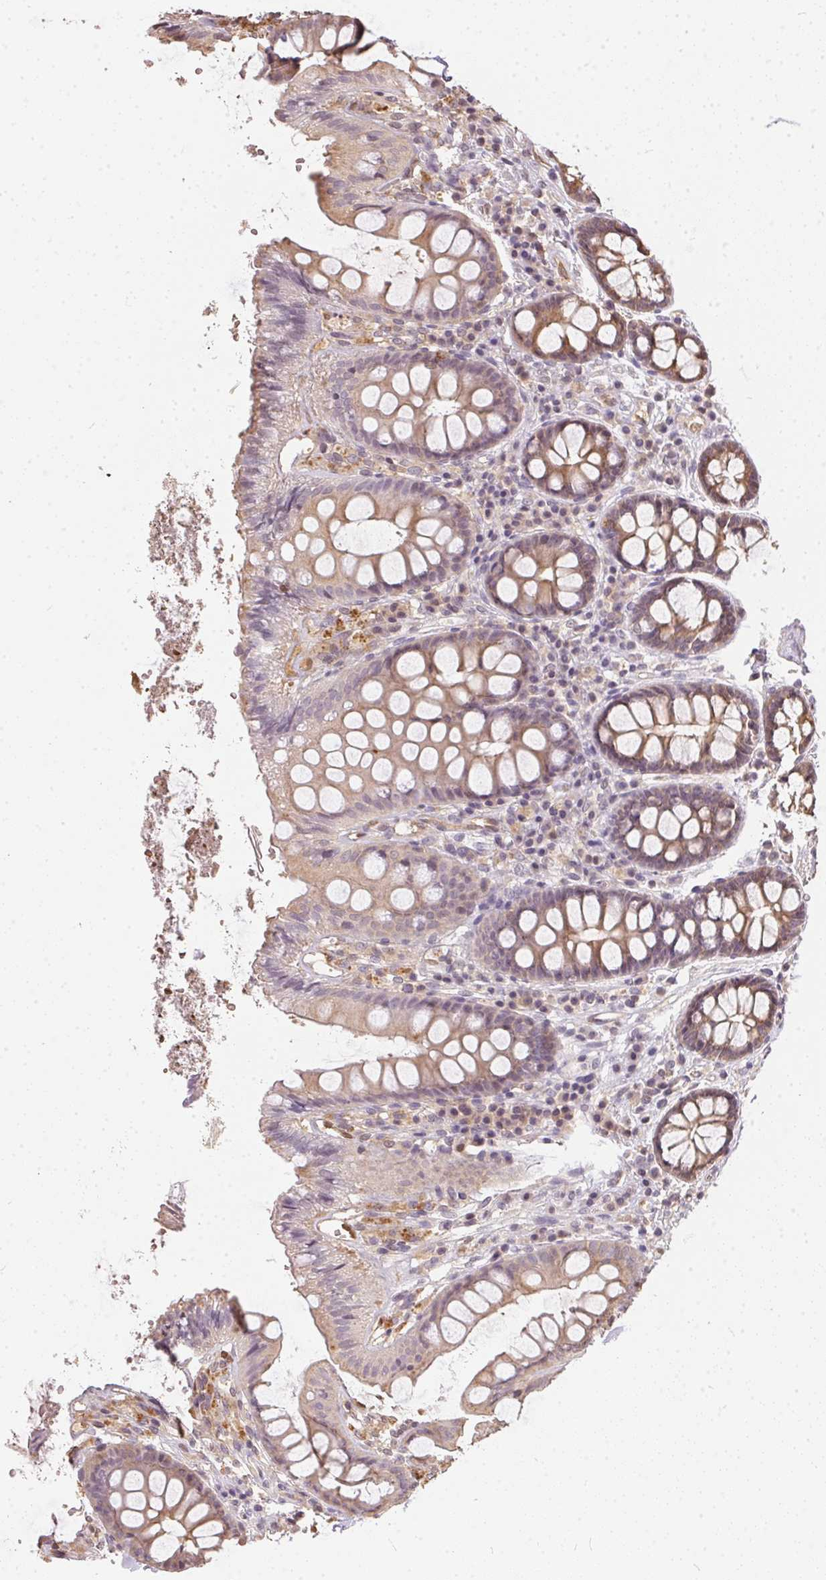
{"staining": {"intensity": "negative", "quantity": "none", "location": "none"}, "tissue": "colon", "cell_type": "Endothelial cells", "image_type": "normal", "snomed": [{"axis": "morphology", "description": "Normal tissue, NOS"}, {"axis": "topography", "description": "Colon"}], "caption": "Immunohistochemistry (IHC) photomicrograph of benign colon: colon stained with DAB (3,3'-diaminobenzidine) displays no significant protein staining in endothelial cells.", "gene": "BLMH", "patient": {"sex": "male", "age": 84}}